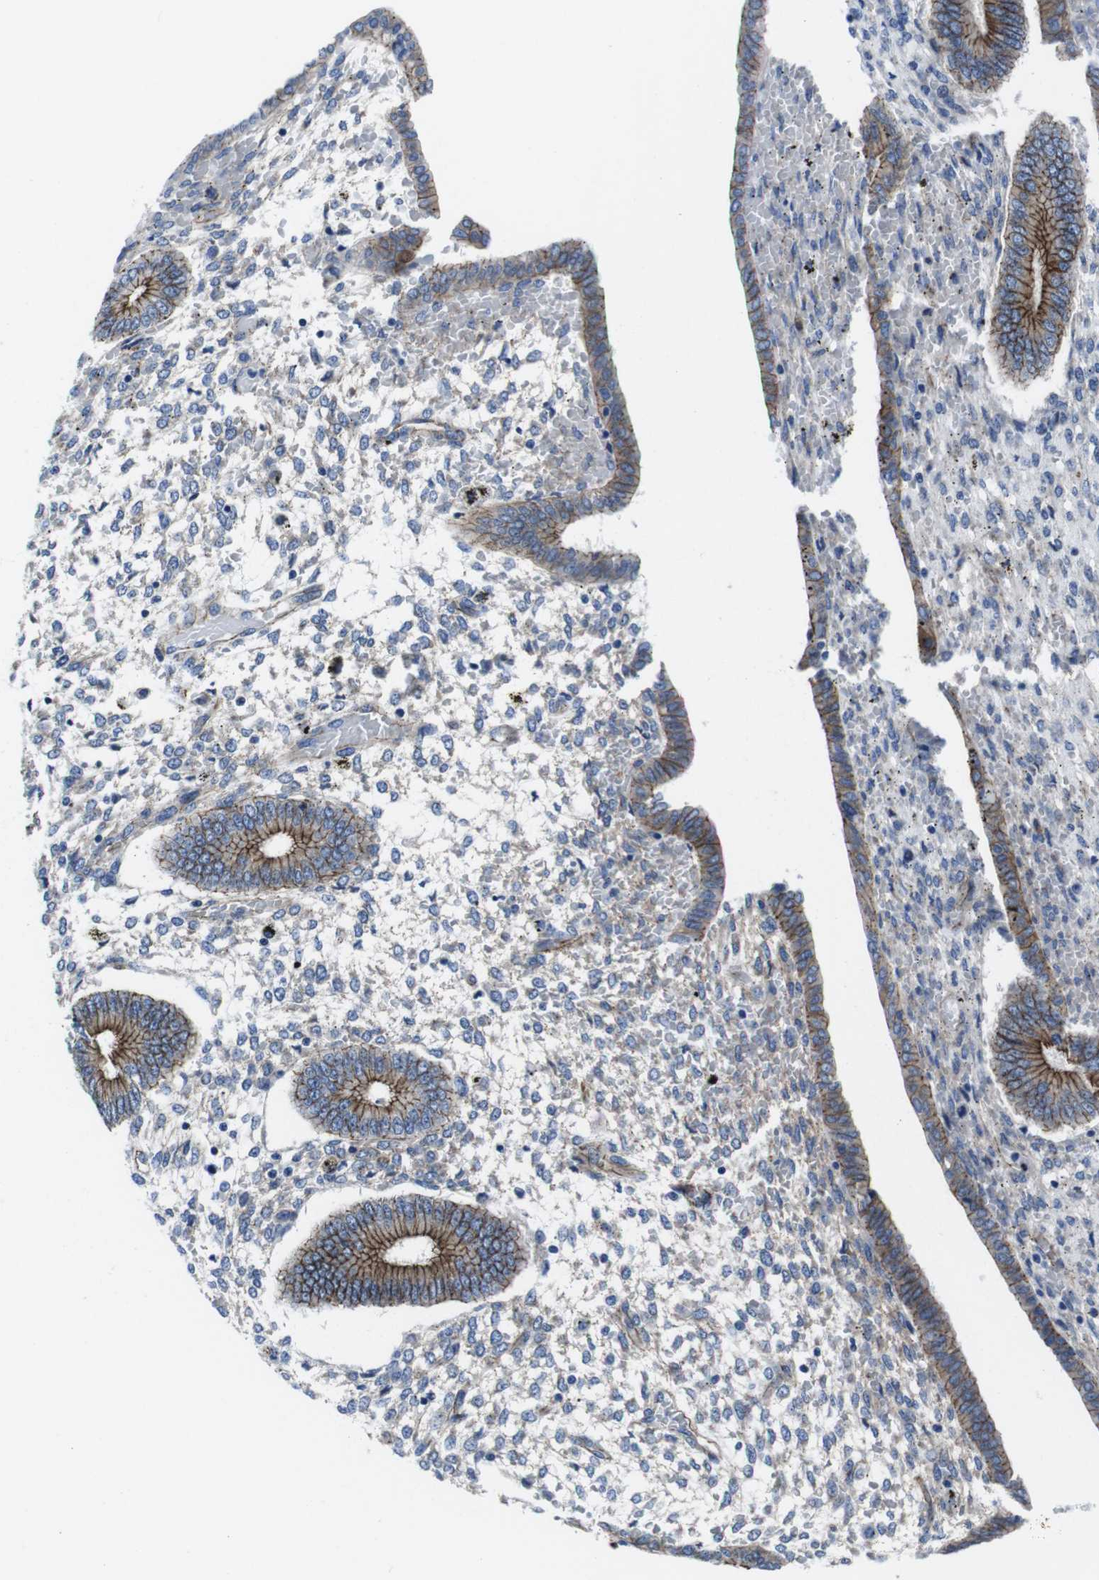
{"staining": {"intensity": "negative", "quantity": "none", "location": "none"}, "tissue": "endometrium", "cell_type": "Cells in endometrial stroma", "image_type": "normal", "snomed": [{"axis": "morphology", "description": "Normal tissue, NOS"}, {"axis": "topography", "description": "Endometrium"}], "caption": "This is a micrograph of immunohistochemistry (IHC) staining of unremarkable endometrium, which shows no staining in cells in endometrial stroma.", "gene": "NUMB", "patient": {"sex": "female", "age": 42}}